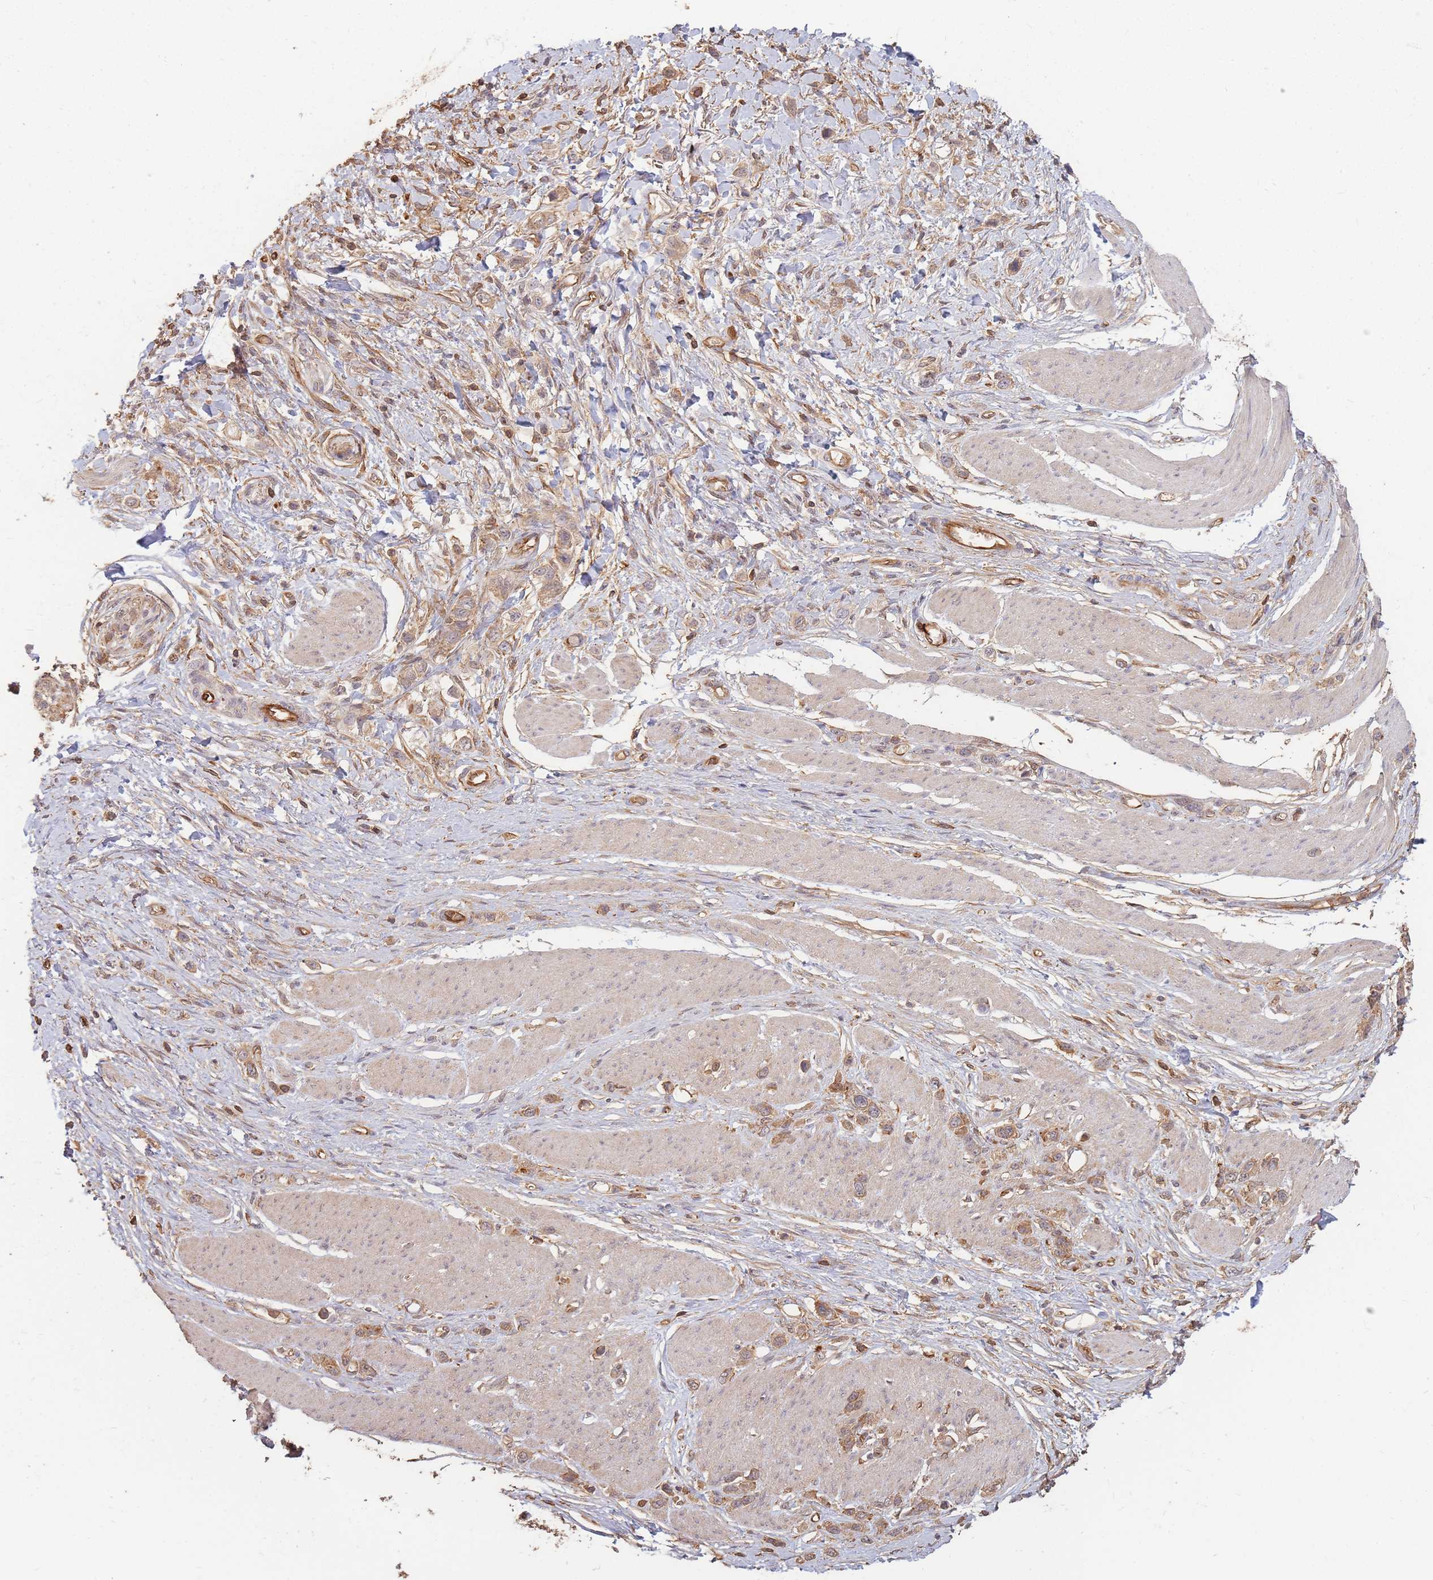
{"staining": {"intensity": "moderate", "quantity": ">75%", "location": "cytoplasmic/membranous"}, "tissue": "stomach cancer", "cell_type": "Tumor cells", "image_type": "cancer", "snomed": [{"axis": "morphology", "description": "Adenocarcinoma, NOS"}, {"axis": "topography", "description": "Stomach"}], "caption": "Human stomach cancer stained with a protein marker reveals moderate staining in tumor cells.", "gene": "PLS3", "patient": {"sex": "female", "age": 65}}